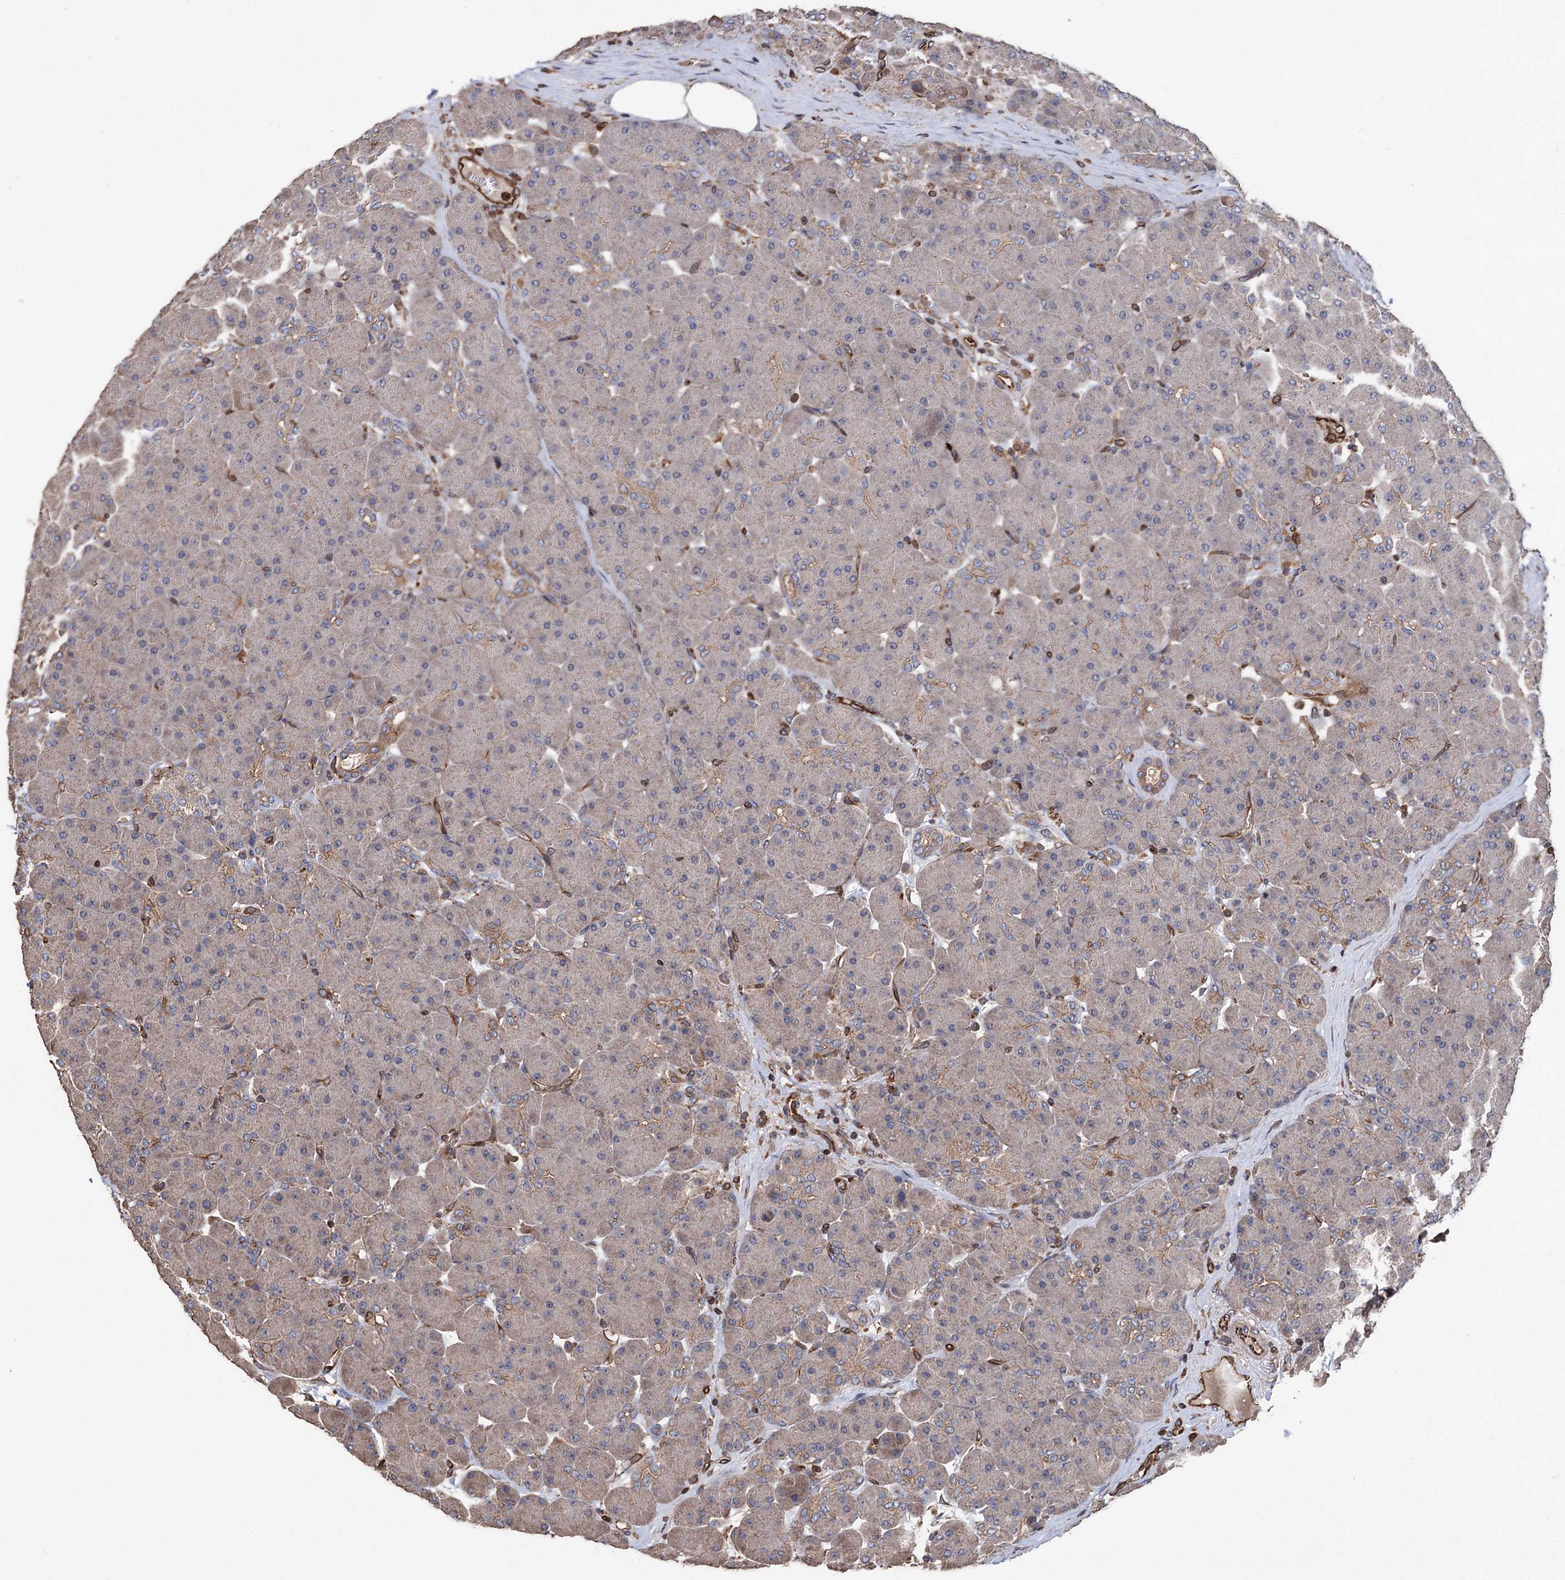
{"staining": {"intensity": "moderate", "quantity": "<25%", "location": "cytoplasmic/membranous"}, "tissue": "pancreas", "cell_type": "Exocrine glandular cells", "image_type": "normal", "snomed": [{"axis": "morphology", "description": "Normal tissue, NOS"}, {"axis": "topography", "description": "Pancreas"}], "caption": "The image shows immunohistochemical staining of normal pancreas. There is moderate cytoplasmic/membranous staining is appreciated in about <25% of exocrine glandular cells.", "gene": "STING1", "patient": {"sex": "male", "age": 66}}